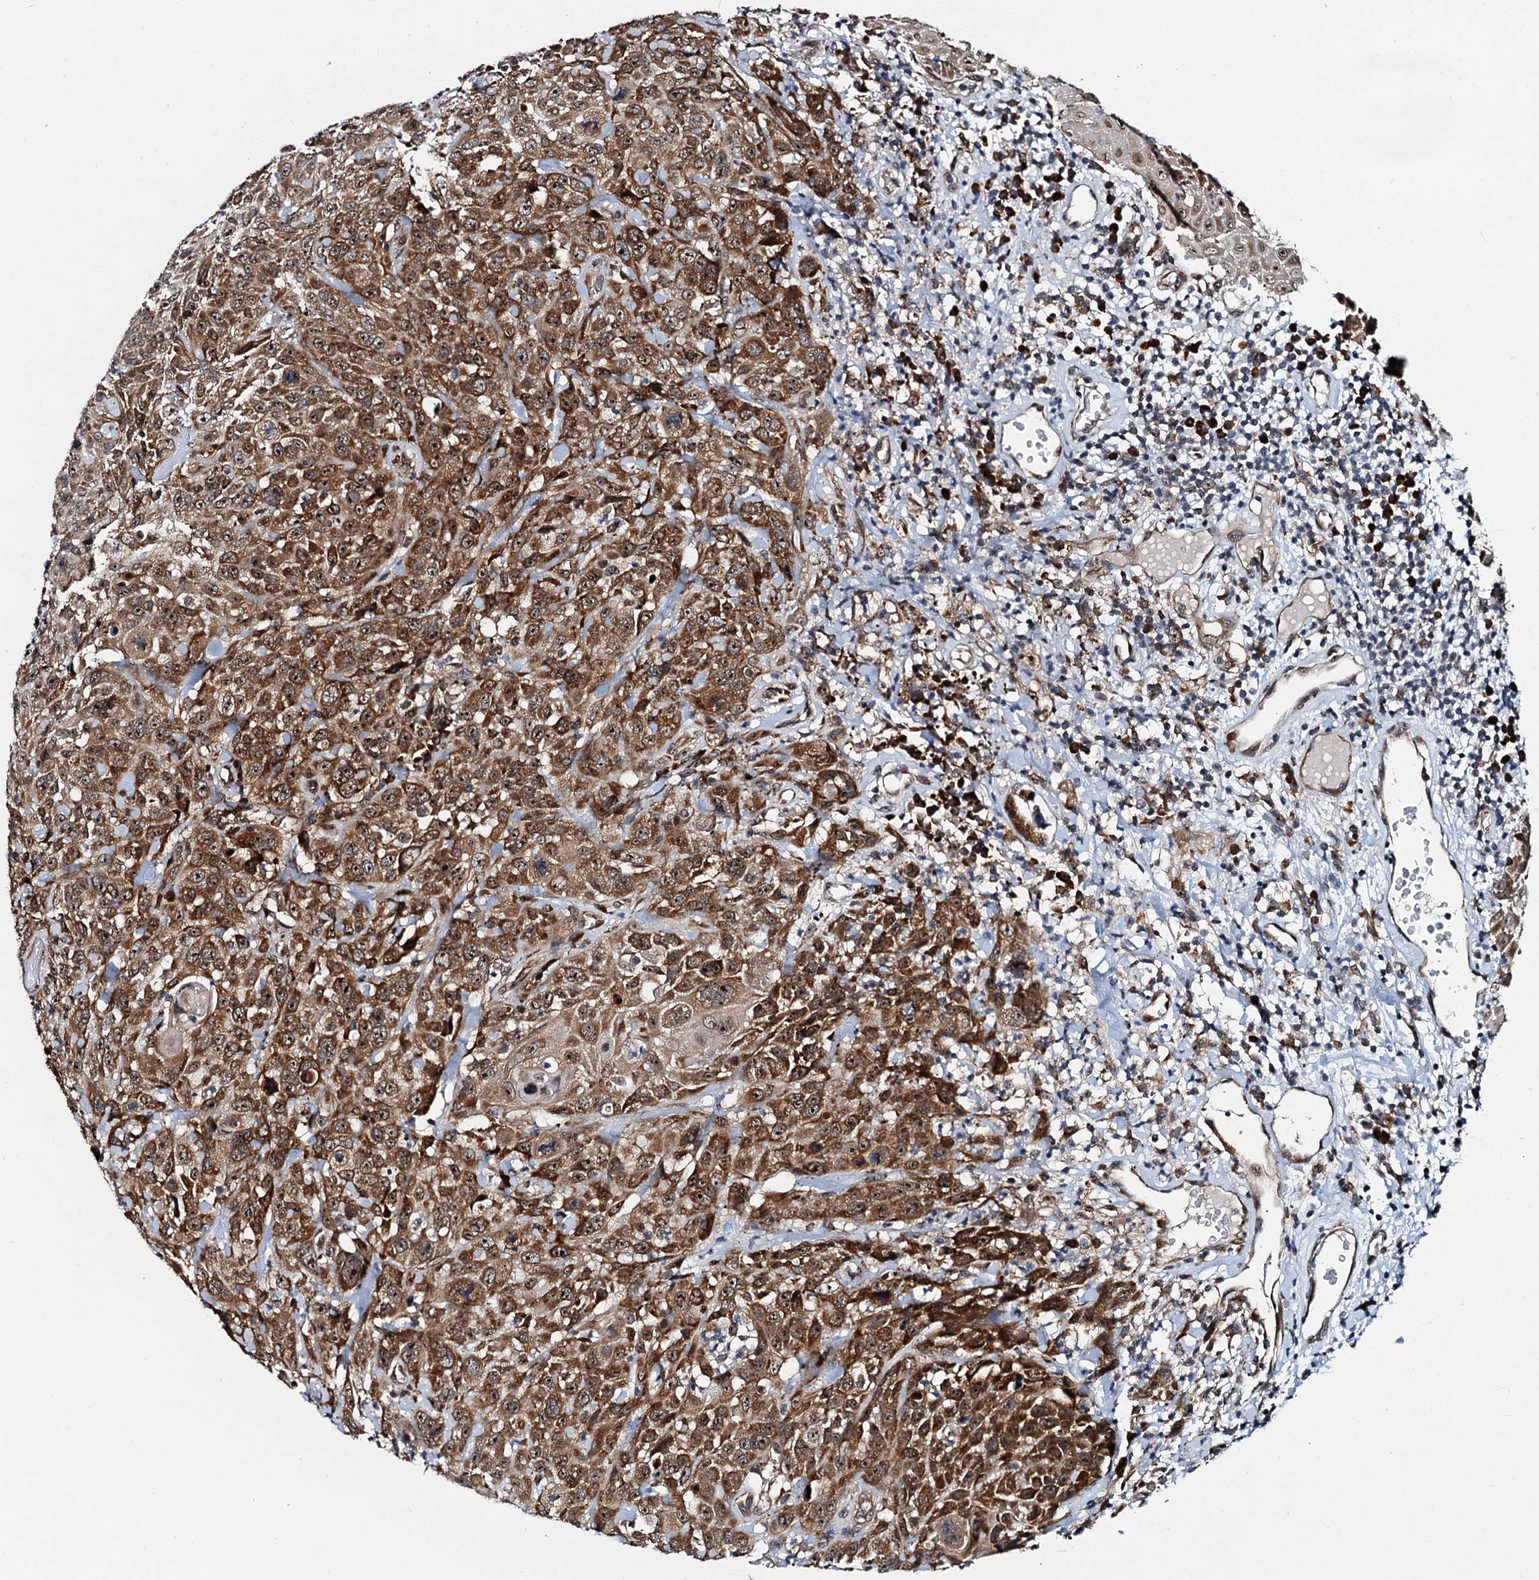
{"staining": {"intensity": "strong", "quantity": "25%-75%", "location": "cytoplasmic/membranous,nuclear"}, "tissue": "oral mucosa", "cell_type": "Squamous epithelial cells", "image_type": "normal", "snomed": [{"axis": "morphology", "description": "Normal tissue, NOS"}, {"axis": "topography", "description": "Skeletal muscle"}, {"axis": "topography", "description": "Oral tissue"}, {"axis": "topography", "description": "Salivary gland"}, {"axis": "topography", "description": "Peripheral nerve tissue"}], "caption": "Immunohistochemistry image of unremarkable oral mucosa stained for a protein (brown), which exhibits high levels of strong cytoplasmic/membranous,nuclear staining in about 25%-75% of squamous epithelial cells.", "gene": "DNAJC21", "patient": {"sex": "male", "age": 54}}